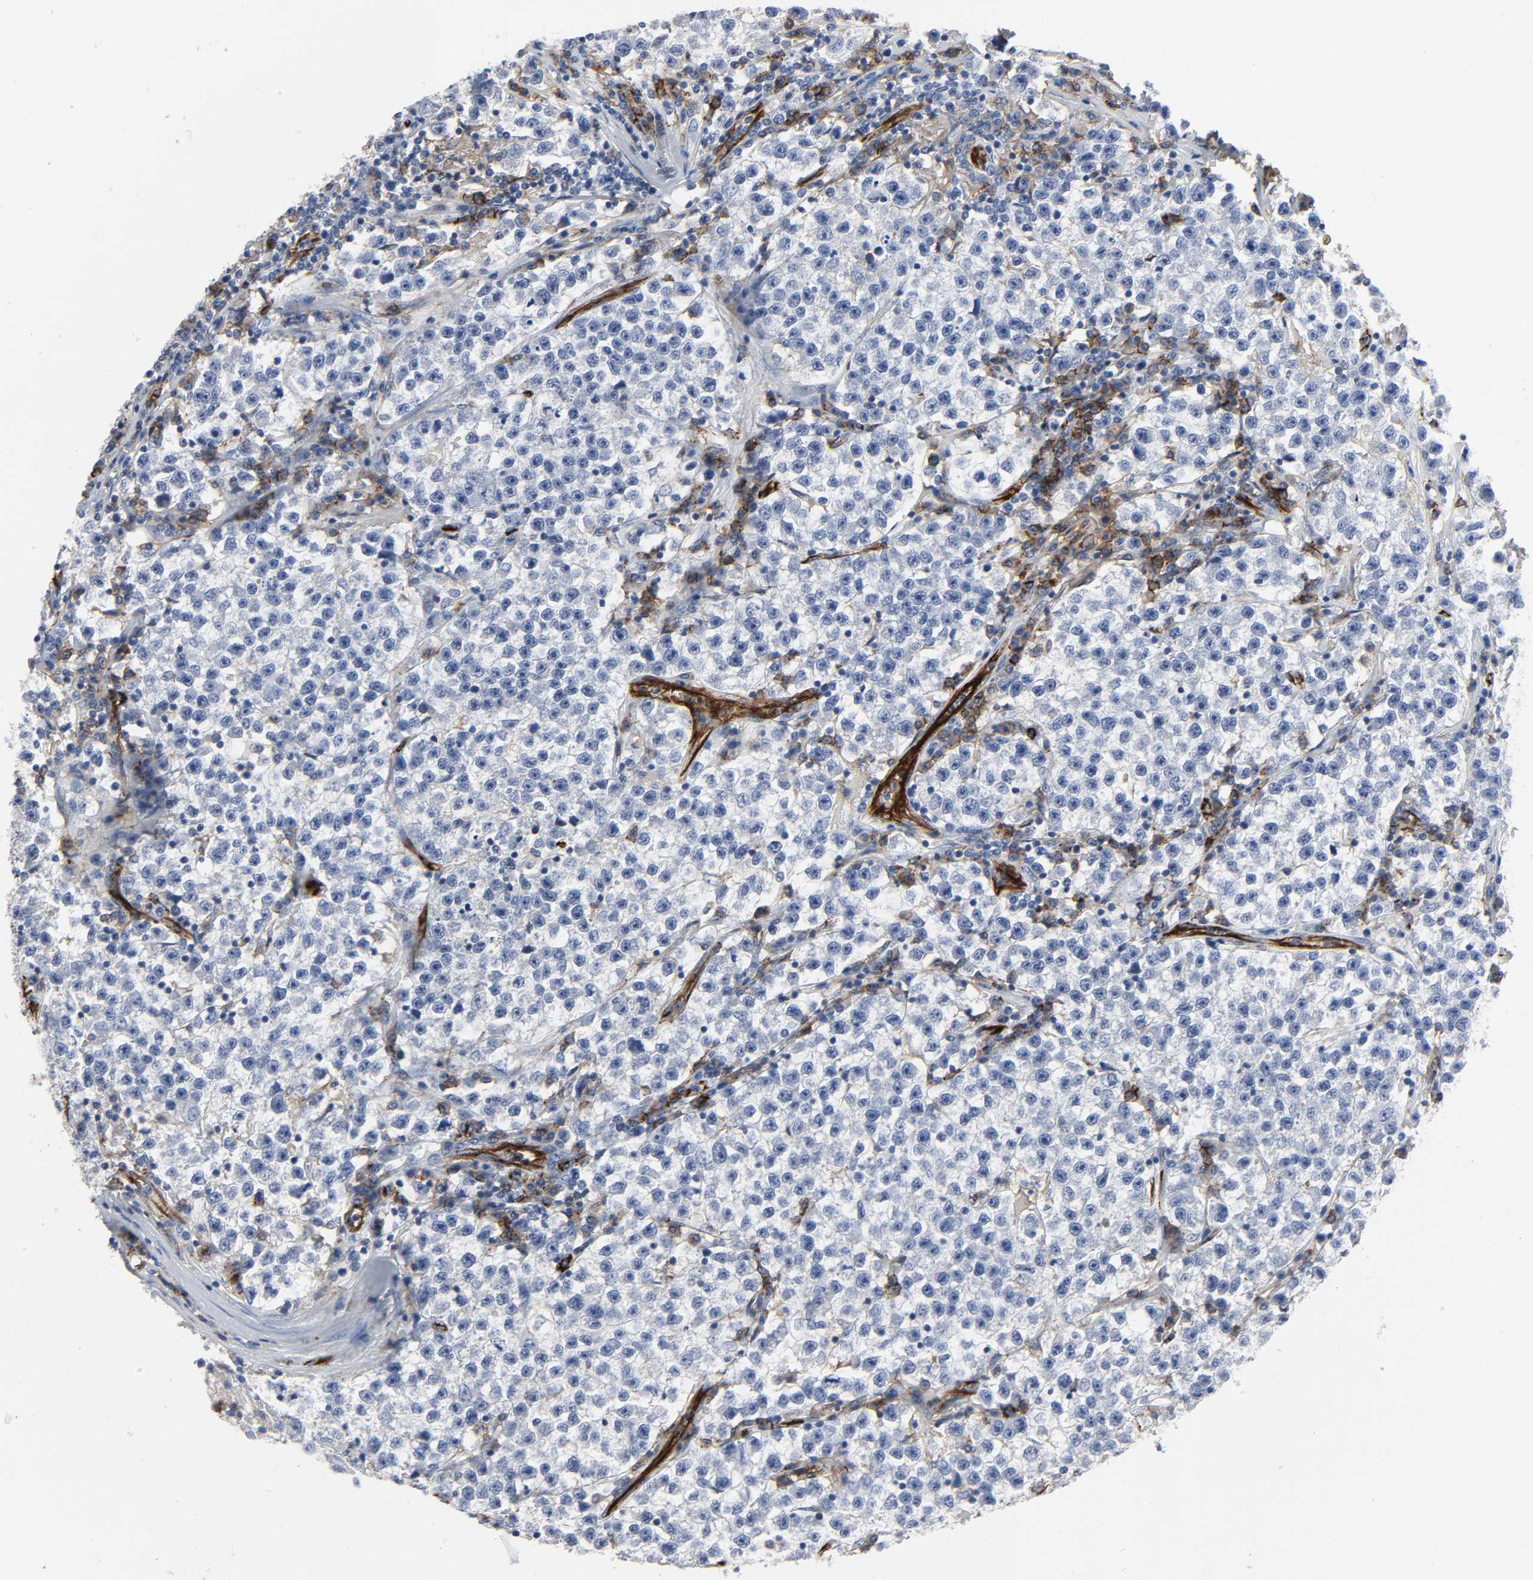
{"staining": {"intensity": "negative", "quantity": "none", "location": "none"}, "tissue": "testis cancer", "cell_type": "Tumor cells", "image_type": "cancer", "snomed": [{"axis": "morphology", "description": "Seminoma, NOS"}, {"axis": "topography", "description": "Testis"}], "caption": "A micrograph of human testis cancer is negative for staining in tumor cells. (DAB (3,3'-diaminobenzidine) immunohistochemistry with hematoxylin counter stain).", "gene": "PECAM1", "patient": {"sex": "male", "age": 22}}